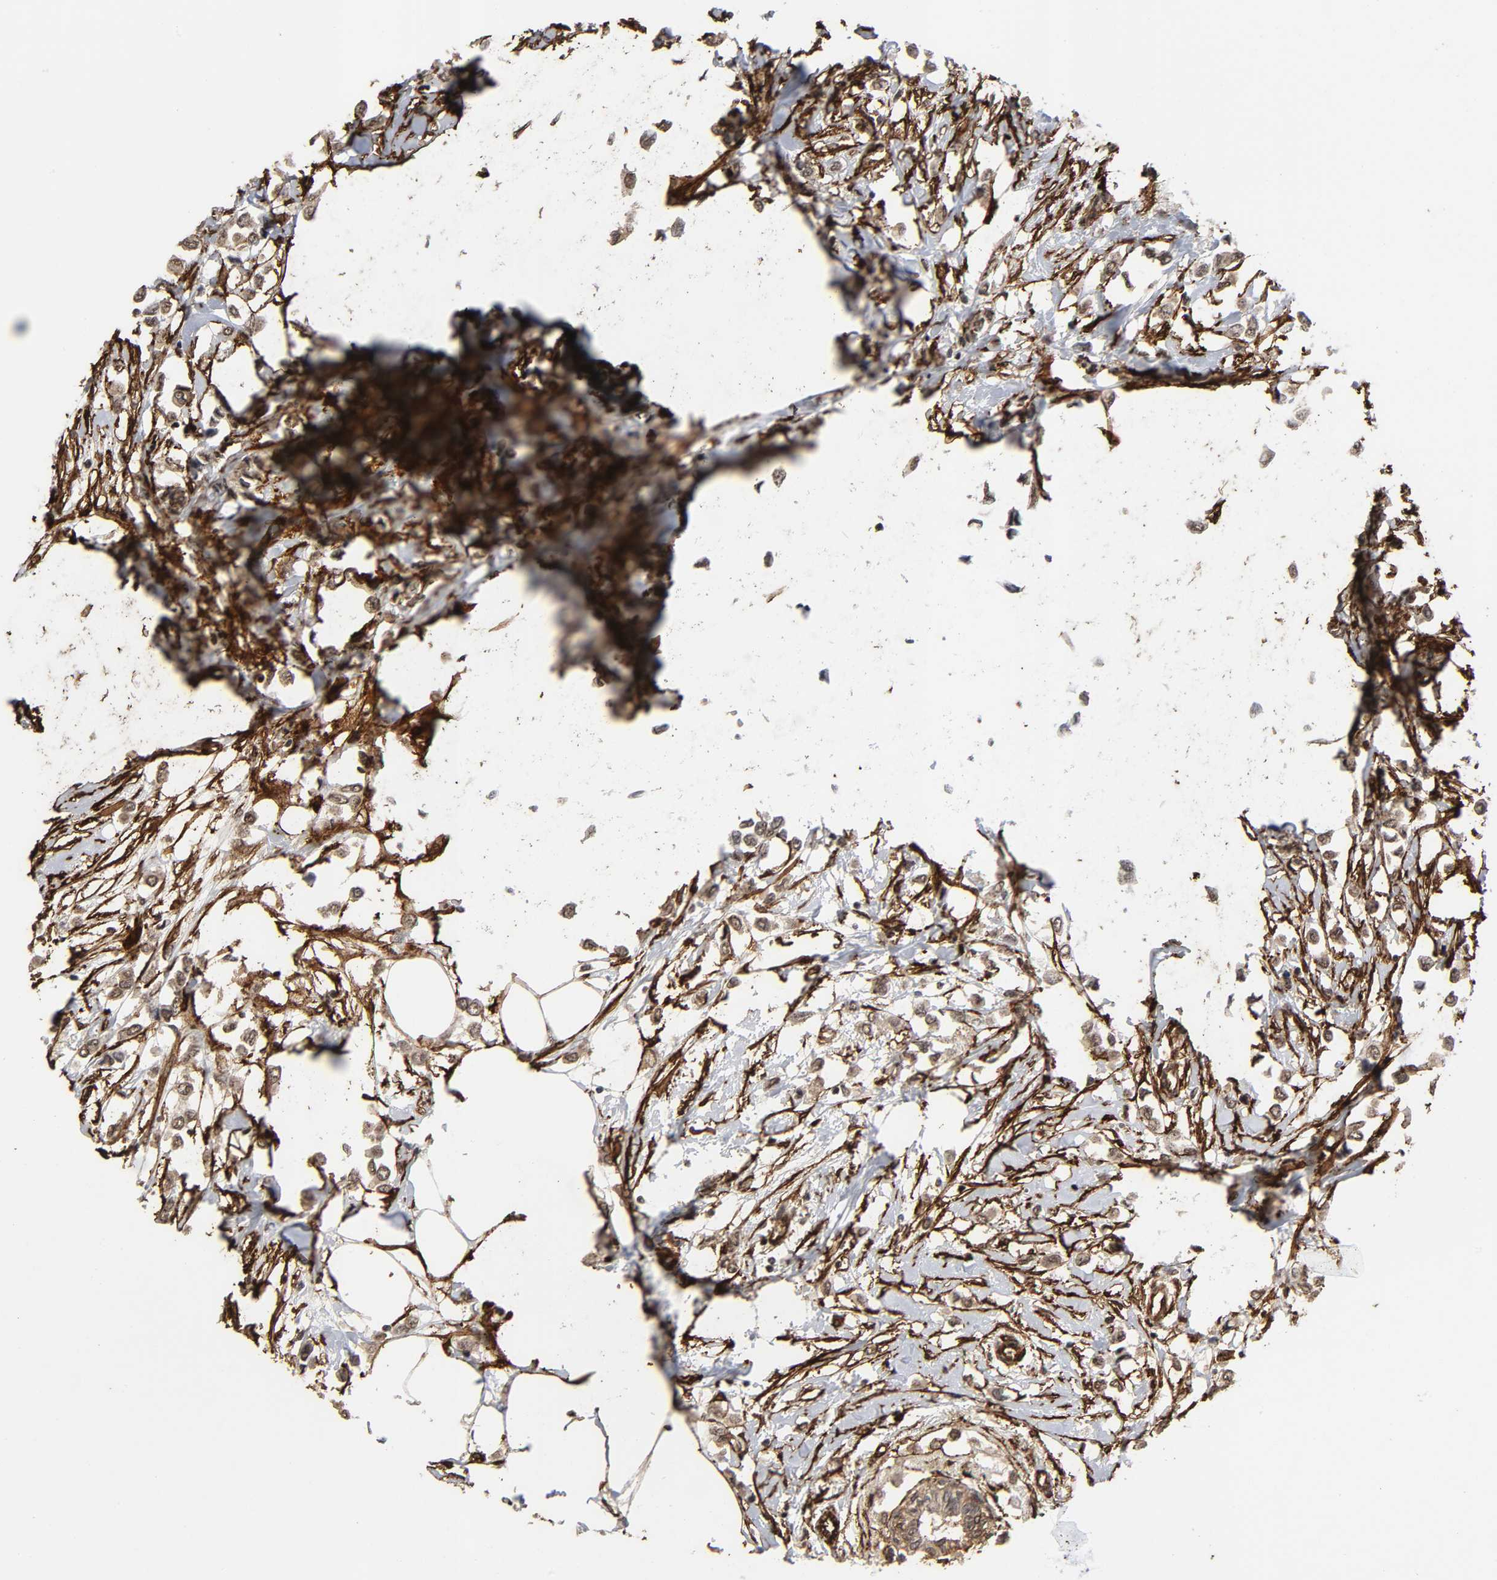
{"staining": {"intensity": "weak", "quantity": ">75%", "location": "cytoplasmic/membranous,nuclear"}, "tissue": "breast cancer", "cell_type": "Tumor cells", "image_type": "cancer", "snomed": [{"axis": "morphology", "description": "Lobular carcinoma"}, {"axis": "topography", "description": "Breast"}], "caption": "Immunohistochemistry (IHC) of human breast lobular carcinoma demonstrates low levels of weak cytoplasmic/membranous and nuclear expression in approximately >75% of tumor cells. The staining was performed using DAB (3,3'-diaminobenzidine) to visualize the protein expression in brown, while the nuclei were stained in blue with hematoxylin (Magnification: 20x).", "gene": "AHNAK2", "patient": {"sex": "female", "age": 51}}